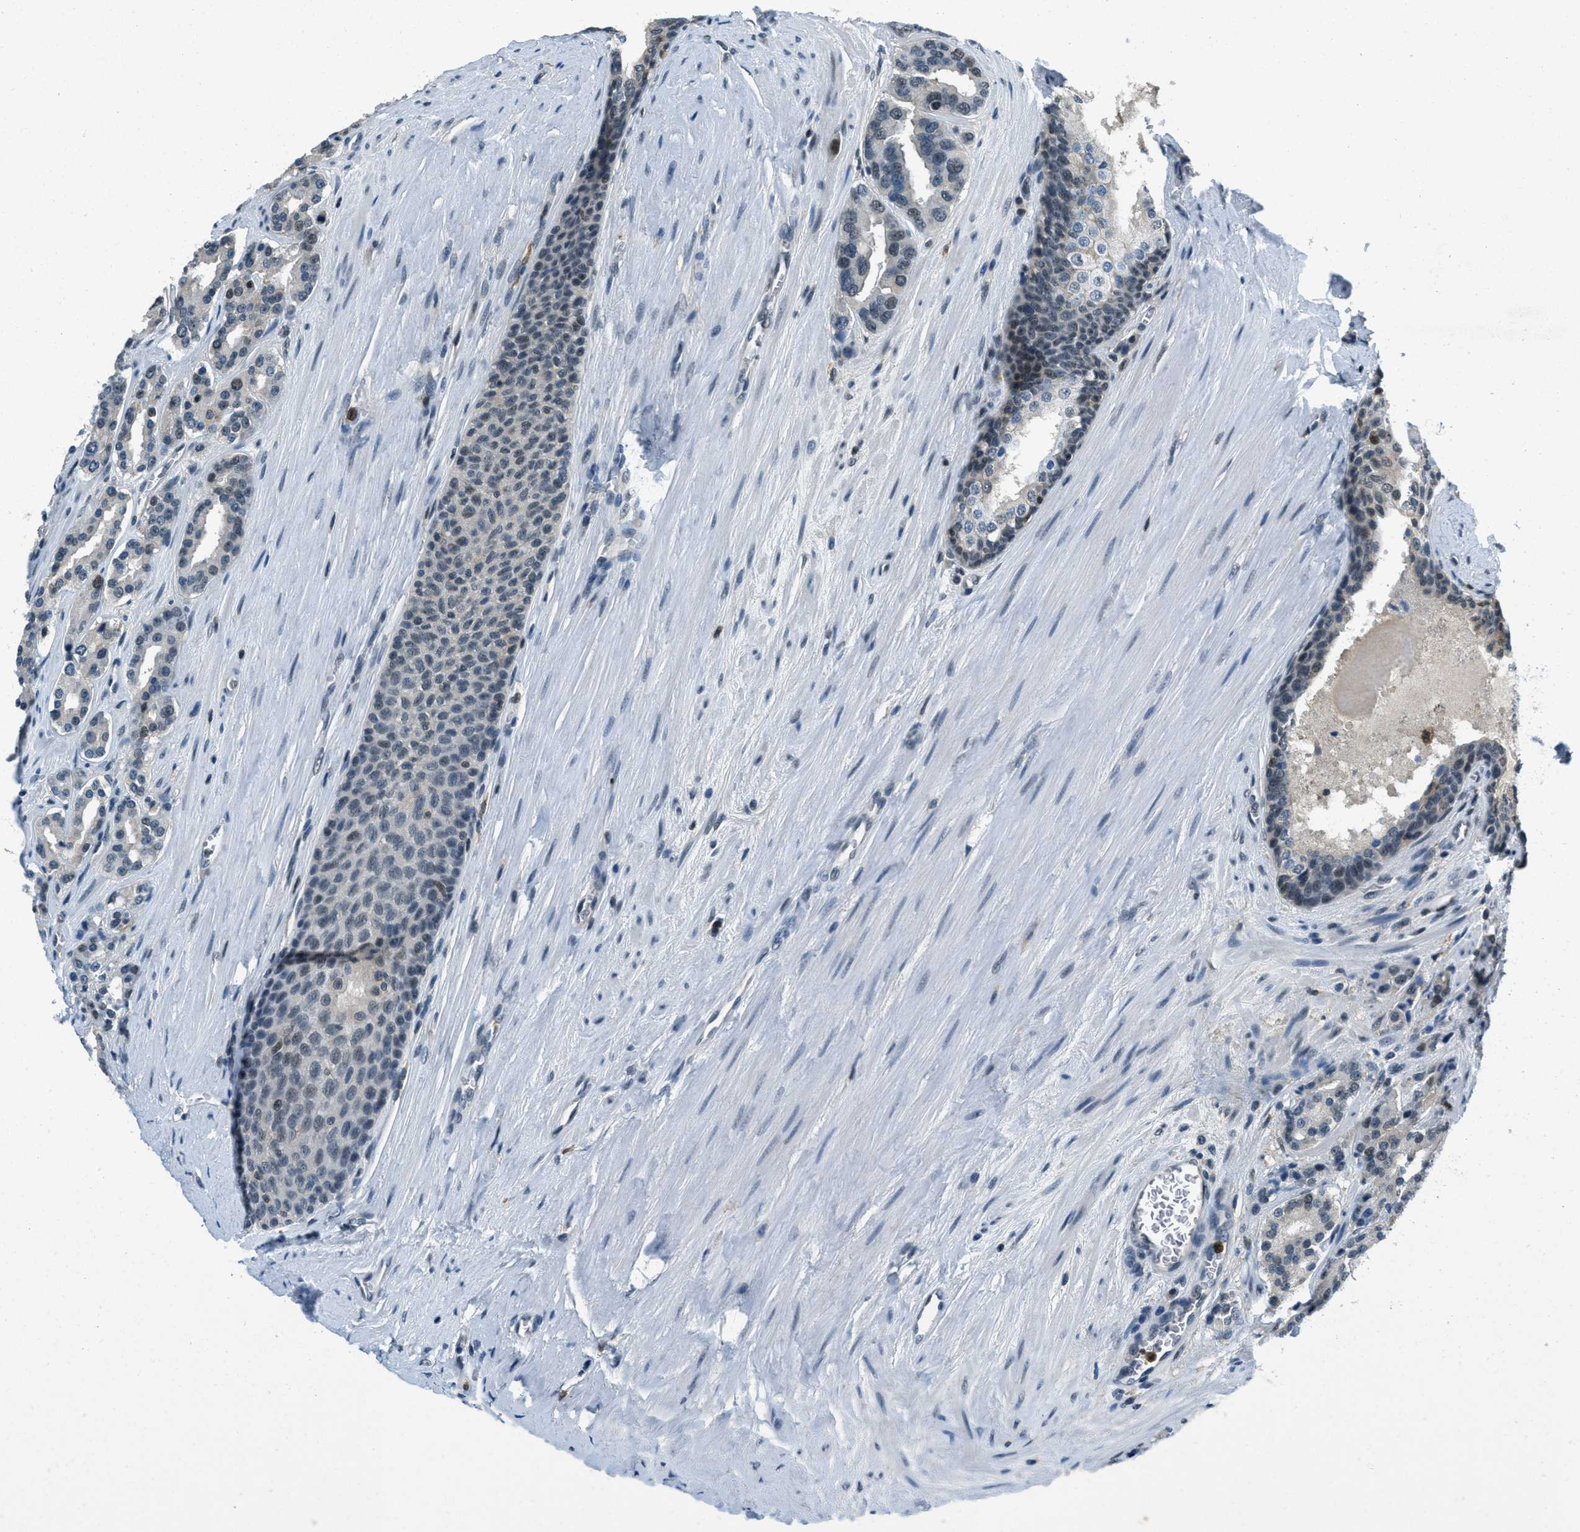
{"staining": {"intensity": "moderate", "quantity": "<25%", "location": "nuclear"}, "tissue": "prostate cancer", "cell_type": "Tumor cells", "image_type": "cancer", "snomed": [{"axis": "morphology", "description": "Adenocarcinoma, High grade"}, {"axis": "topography", "description": "Prostate"}], "caption": "Protein expression analysis of high-grade adenocarcinoma (prostate) exhibits moderate nuclear positivity in approximately <25% of tumor cells.", "gene": "OGFR", "patient": {"sex": "male", "age": 60}}